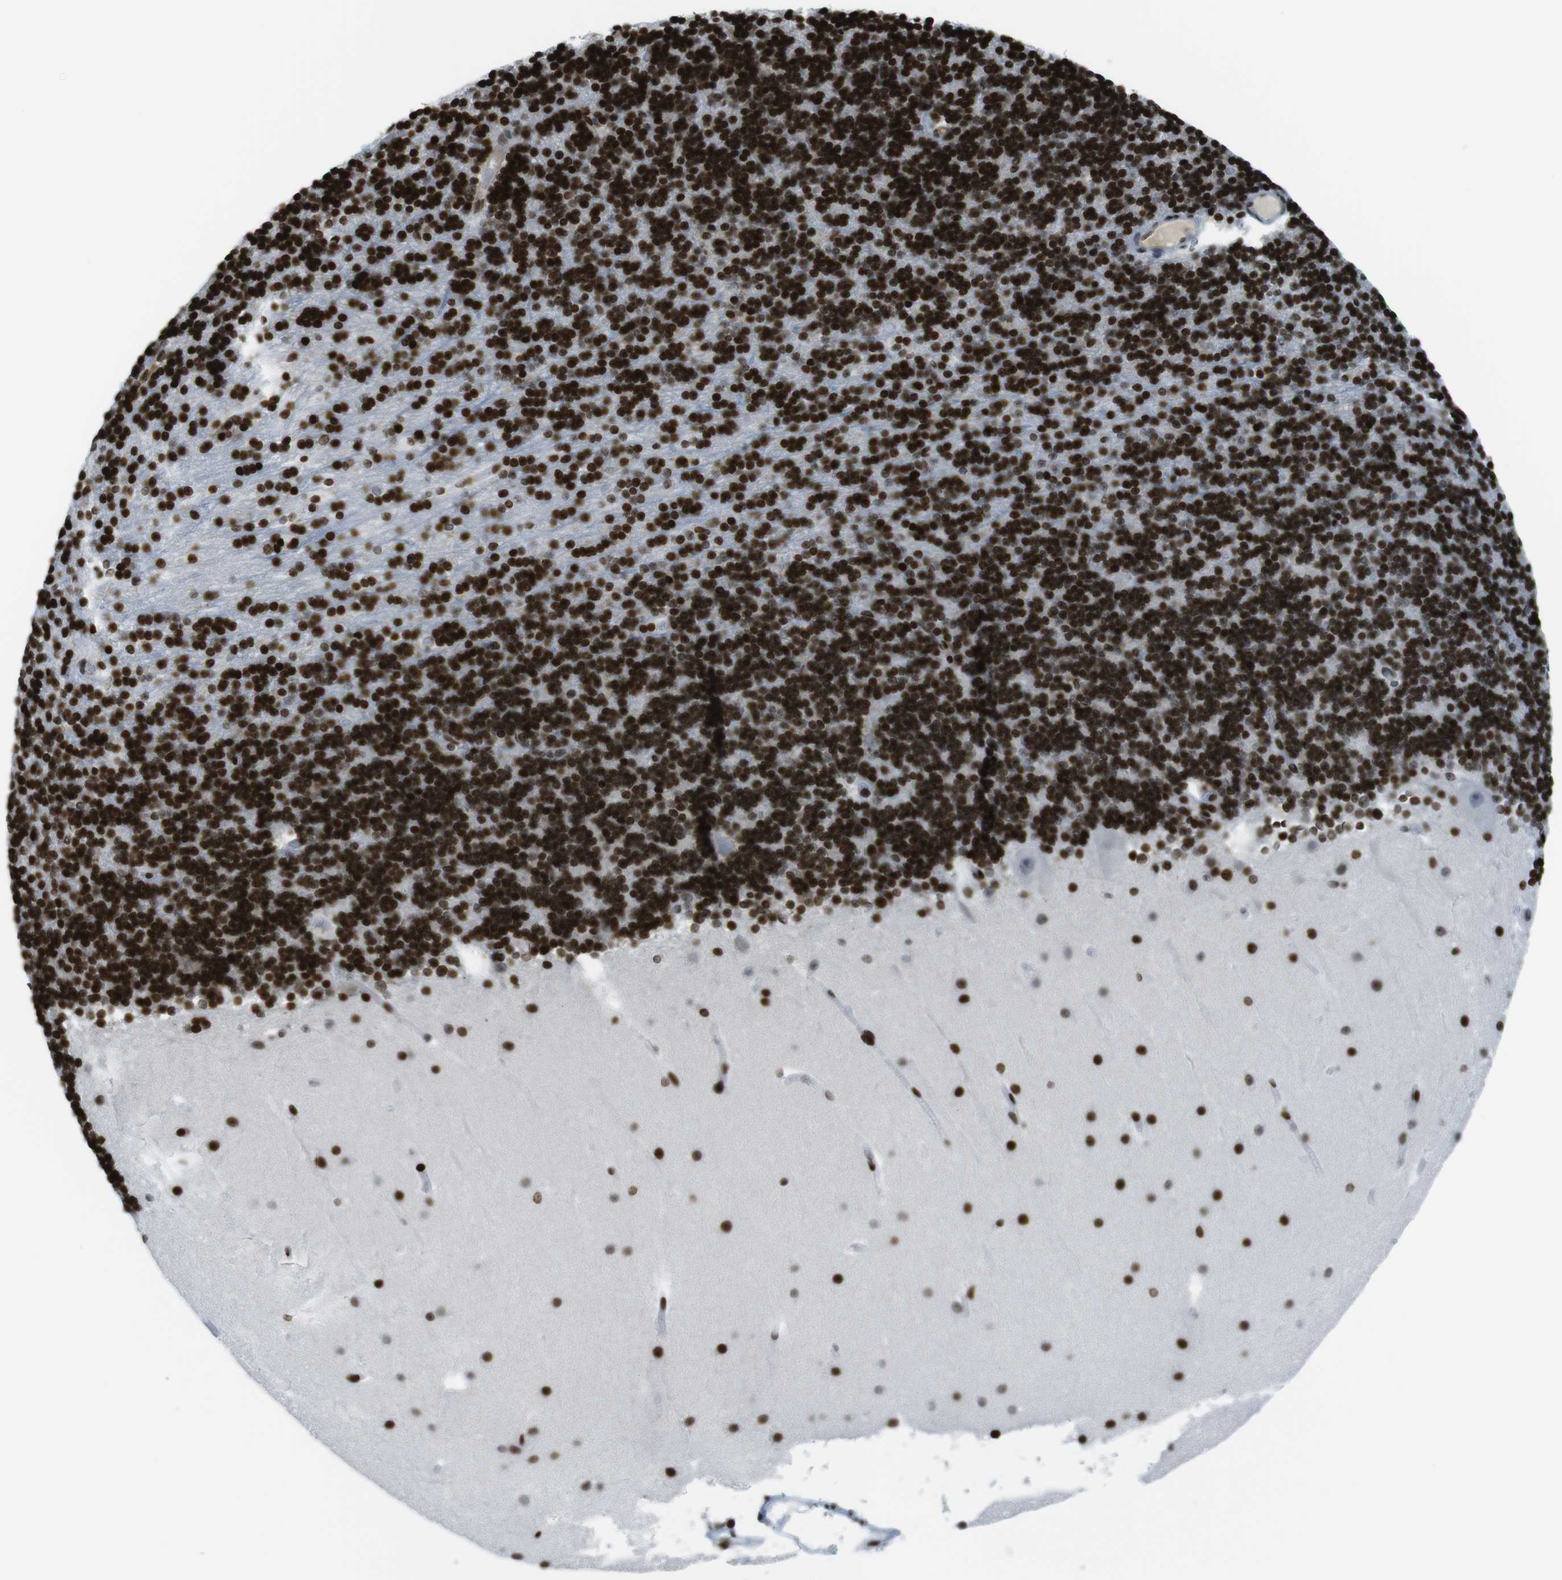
{"staining": {"intensity": "strong", "quantity": ">75%", "location": "nuclear"}, "tissue": "cerebellum", "cell_type": "Cells in granular layer", "image_type": "normal", "snomed": [{"axis": "morphology", "description": "Normal tissue, NOS"}, {"axis": "topography", "description": "Cerebellum"}], "caption": "A high amount of strong nuclear expression is identified in about >75% of cells in granular layer in benign cerebellum. Immunohistochemistry stains the protein in brown and the nuclei are stained blue.", "gene": "H2AC8", "patient": {"sex": "male", "age": 45}}